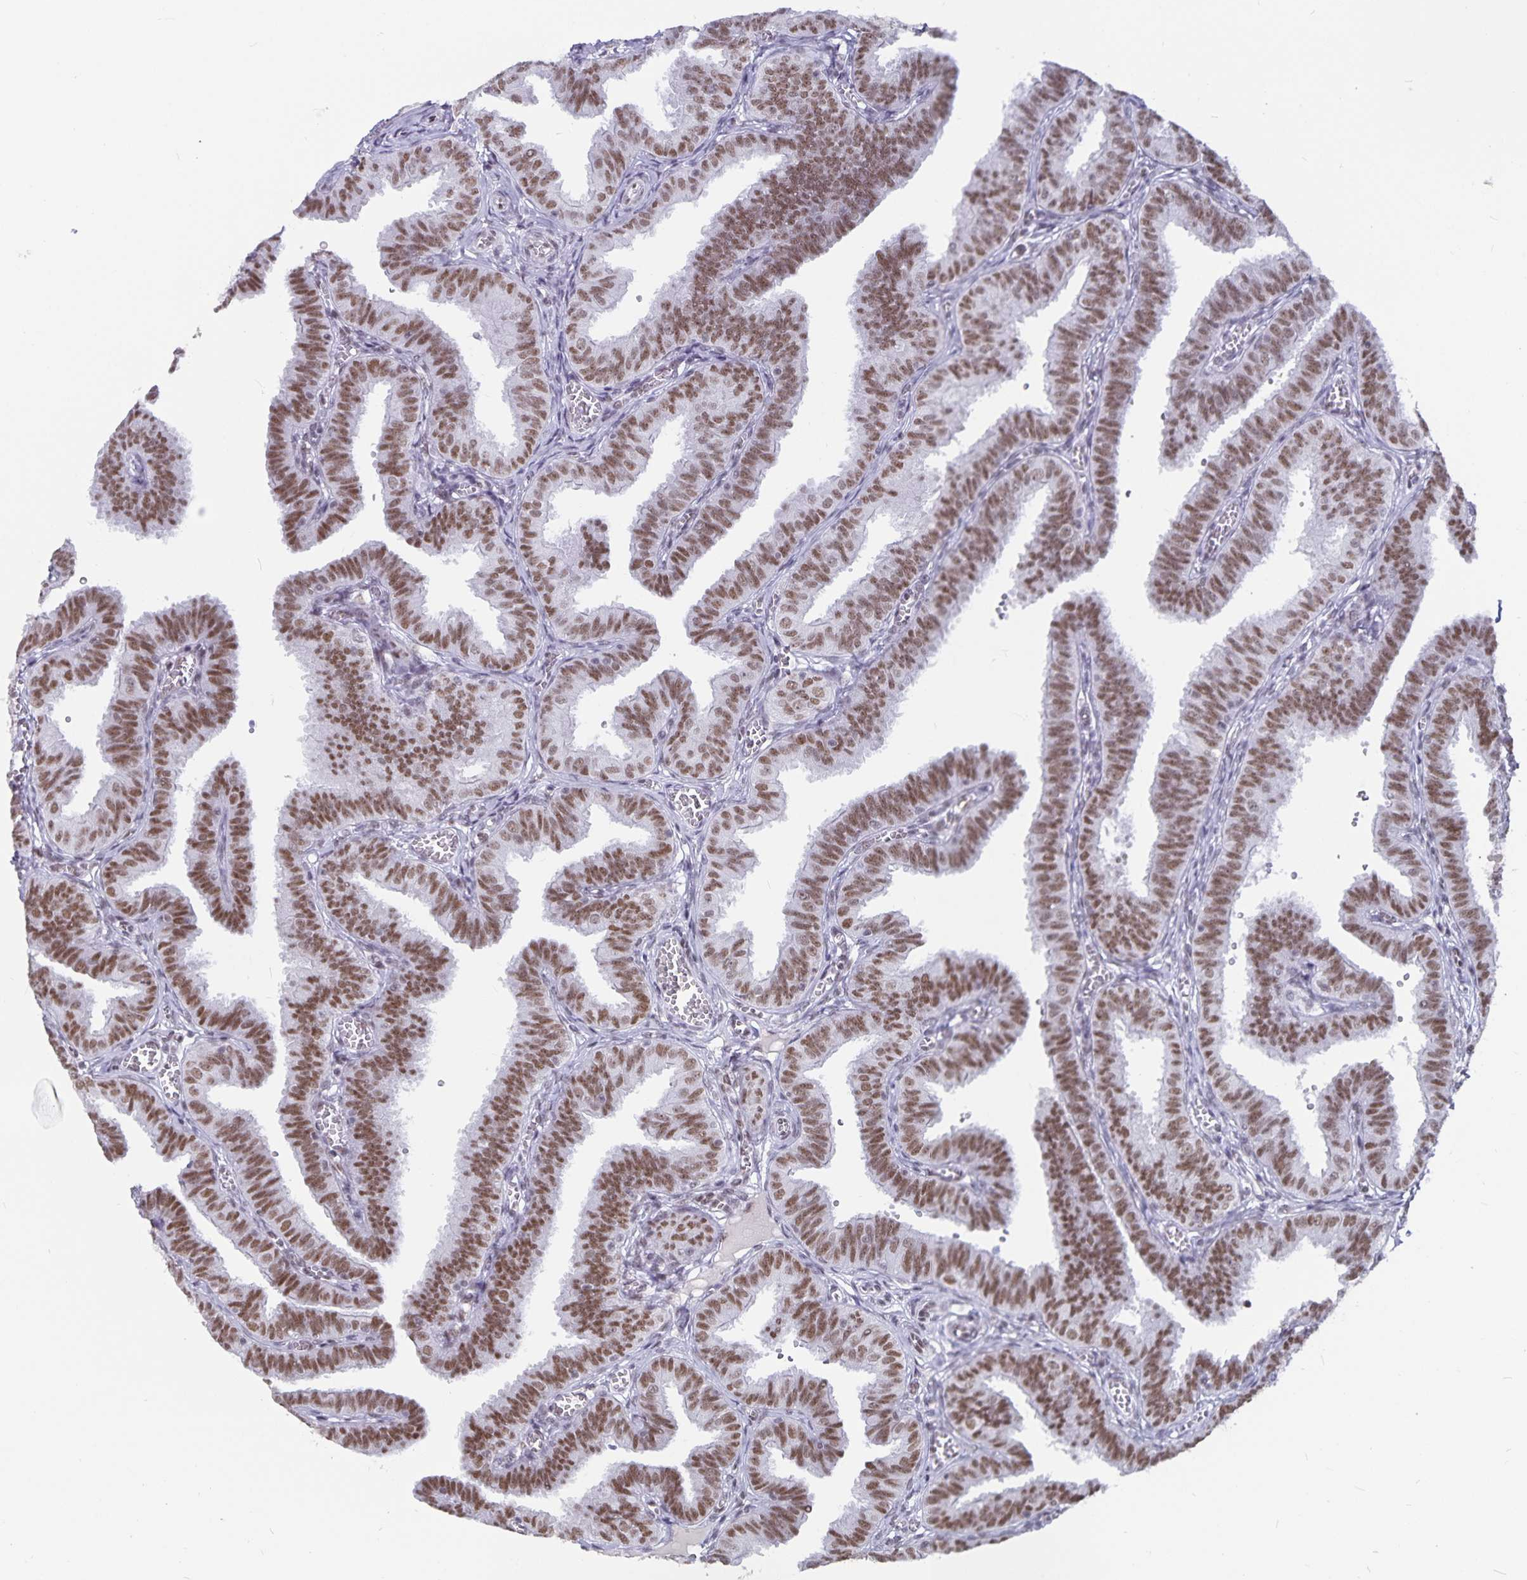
{"staining": {"intensity": "moderate", "quantity": ">75%", "location": "nuclear"}, "tissue": "fallopian tube", "cell_type": "Glandular cells", "image_type": "normal", "snomed": [{"axis": "morphology", "description": "Normal tissue, NOS"}, {"axis": "topography", "description": "Fallopian tube"}], "caption": "Fallopian tube was stained to show a protein in brown. There is medium levels of moderate nuclear staining in about >75% of glandular cells. The protein of interest is shown in brown color, while the nuclei are stained blue.", "gene": "PBX2", "patient": {"sex": "female", "age": 25}}